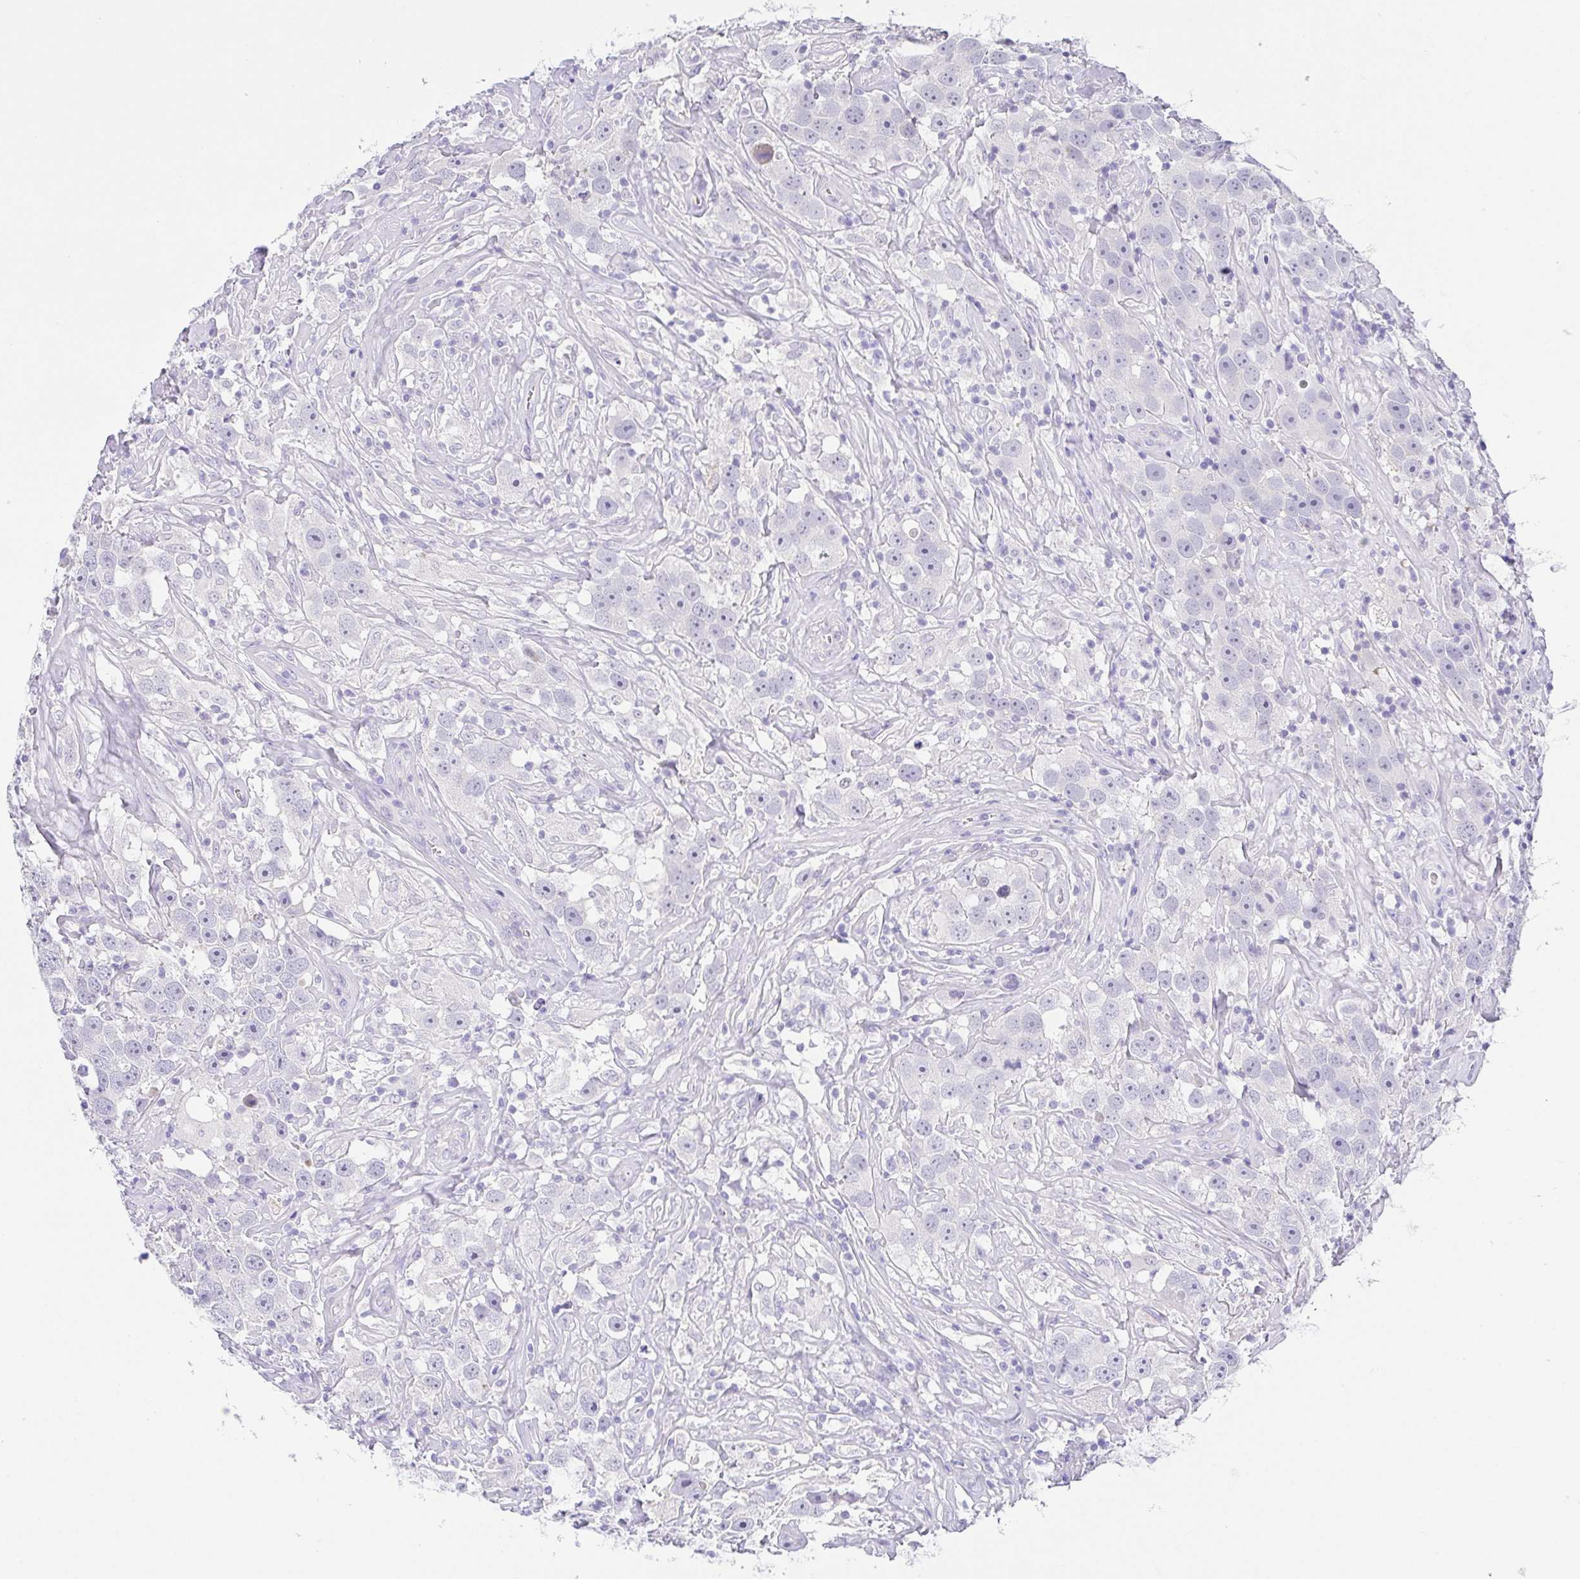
{"staining": {"intensity": "negative", "quantity": "none", "location": "none"}, "tissue": "testis cancer", "cell_type": "Tumor cells", "image_type": "cancer", "snomed": [{"axis": "morphology", "description": "Seminoma, NOS"}, {"axis": "topography", "description": "Testis"}], "caption": "This is an immunohistochemistry (IHC) photomicrograph of testis cancer. There is no positivity in tumor cells.", "gene": "HAPLN2", "patient": {"sex": "male", "age": 49}}